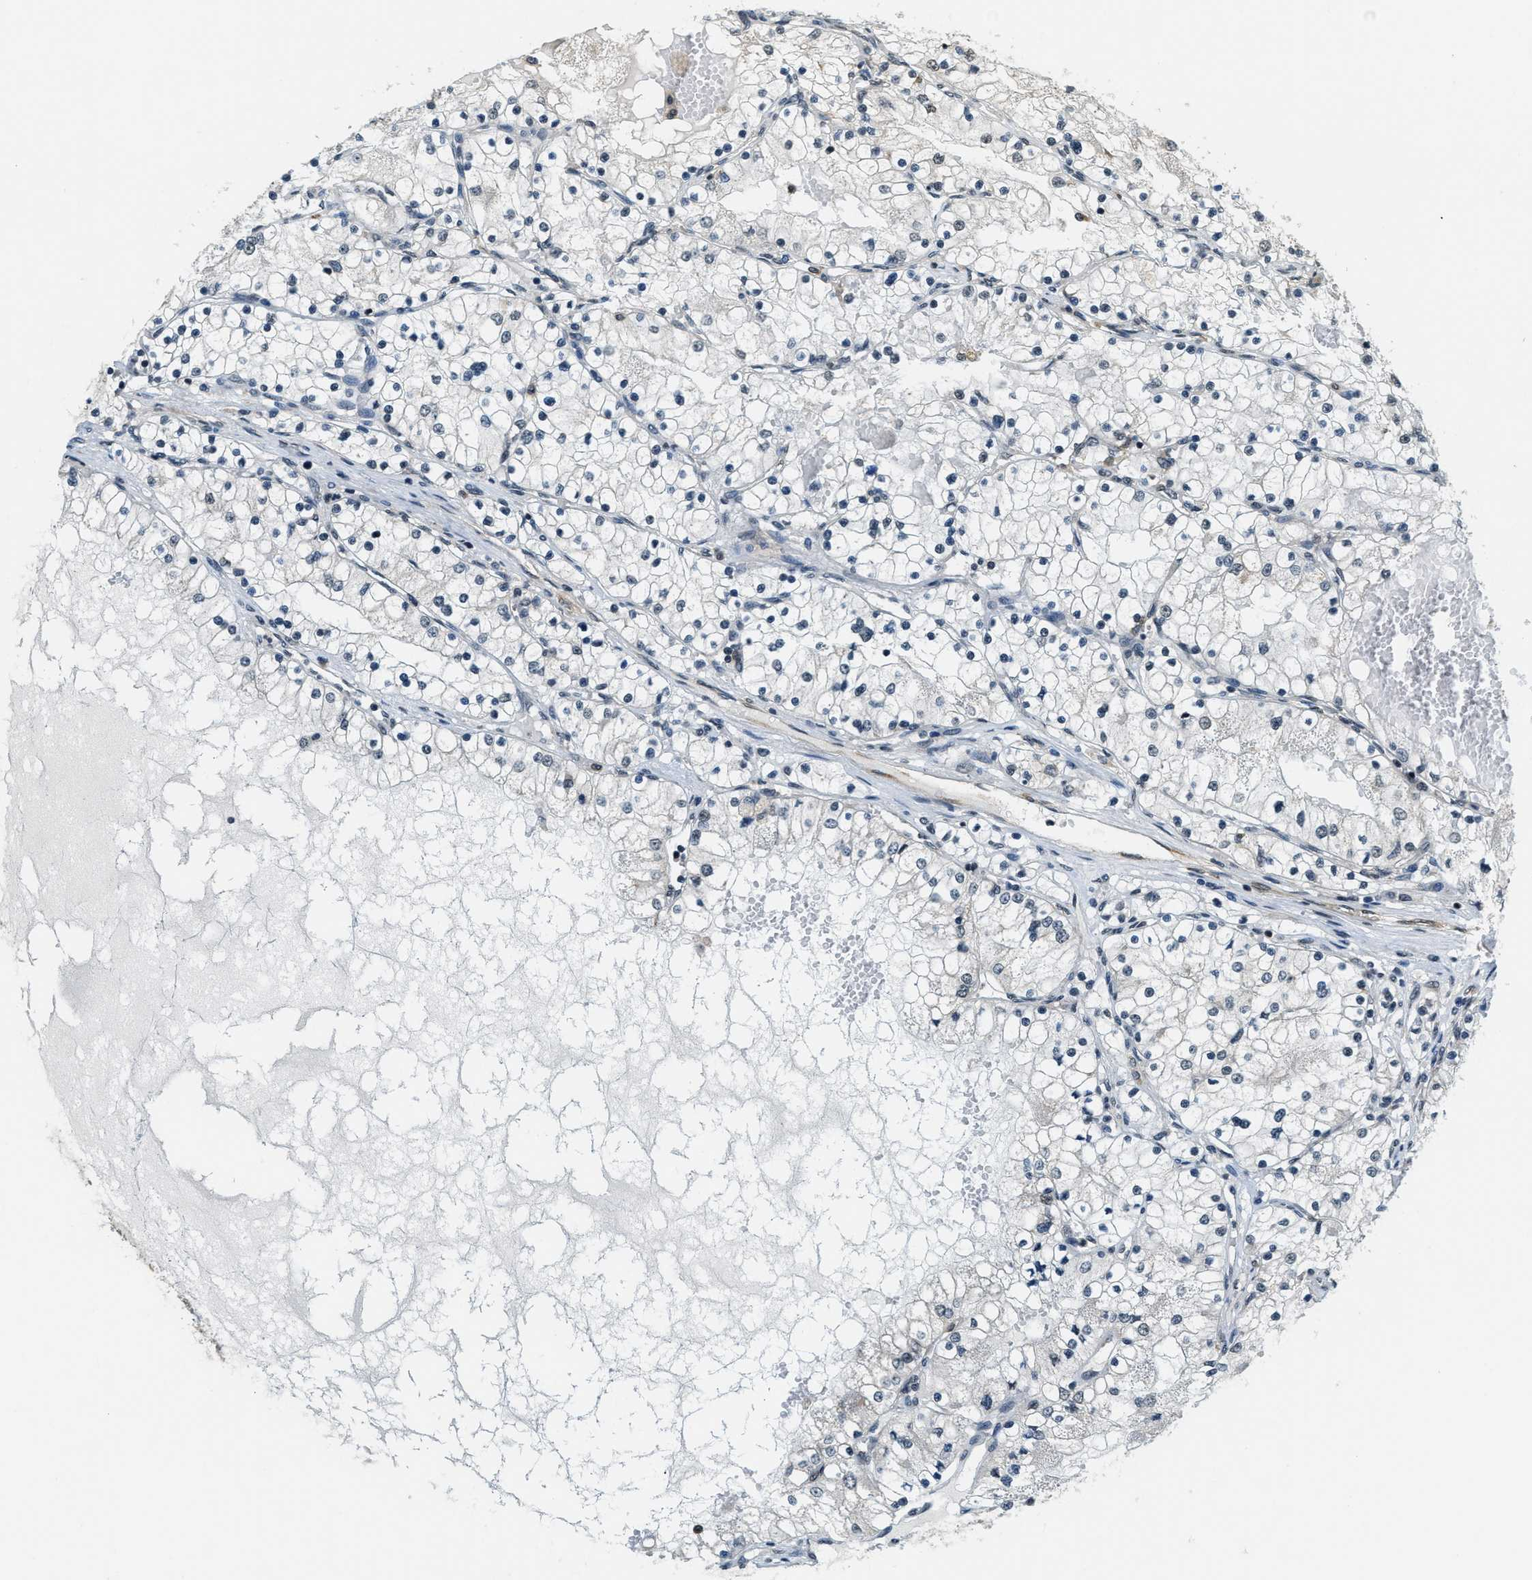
{"staining": {"intensity": "negative", "quantity": "none", "location": "none"}, "tissue": "renal cancer", "cell_type": "Tumor cells", "image_type": "cancer", "snomed": [{"axis": "morphology", "description": "Adenocarcinoma, NOS"}, {"axis": "topography", "description": "Kidney"}], "caption": "DAB immunohistochemical staining of renal cancer (adenocarcinoma) shows no significant staining in tumor cells.", "gene": "RAB11FIP1", "patient": {"sex": "male", "age": 68}}